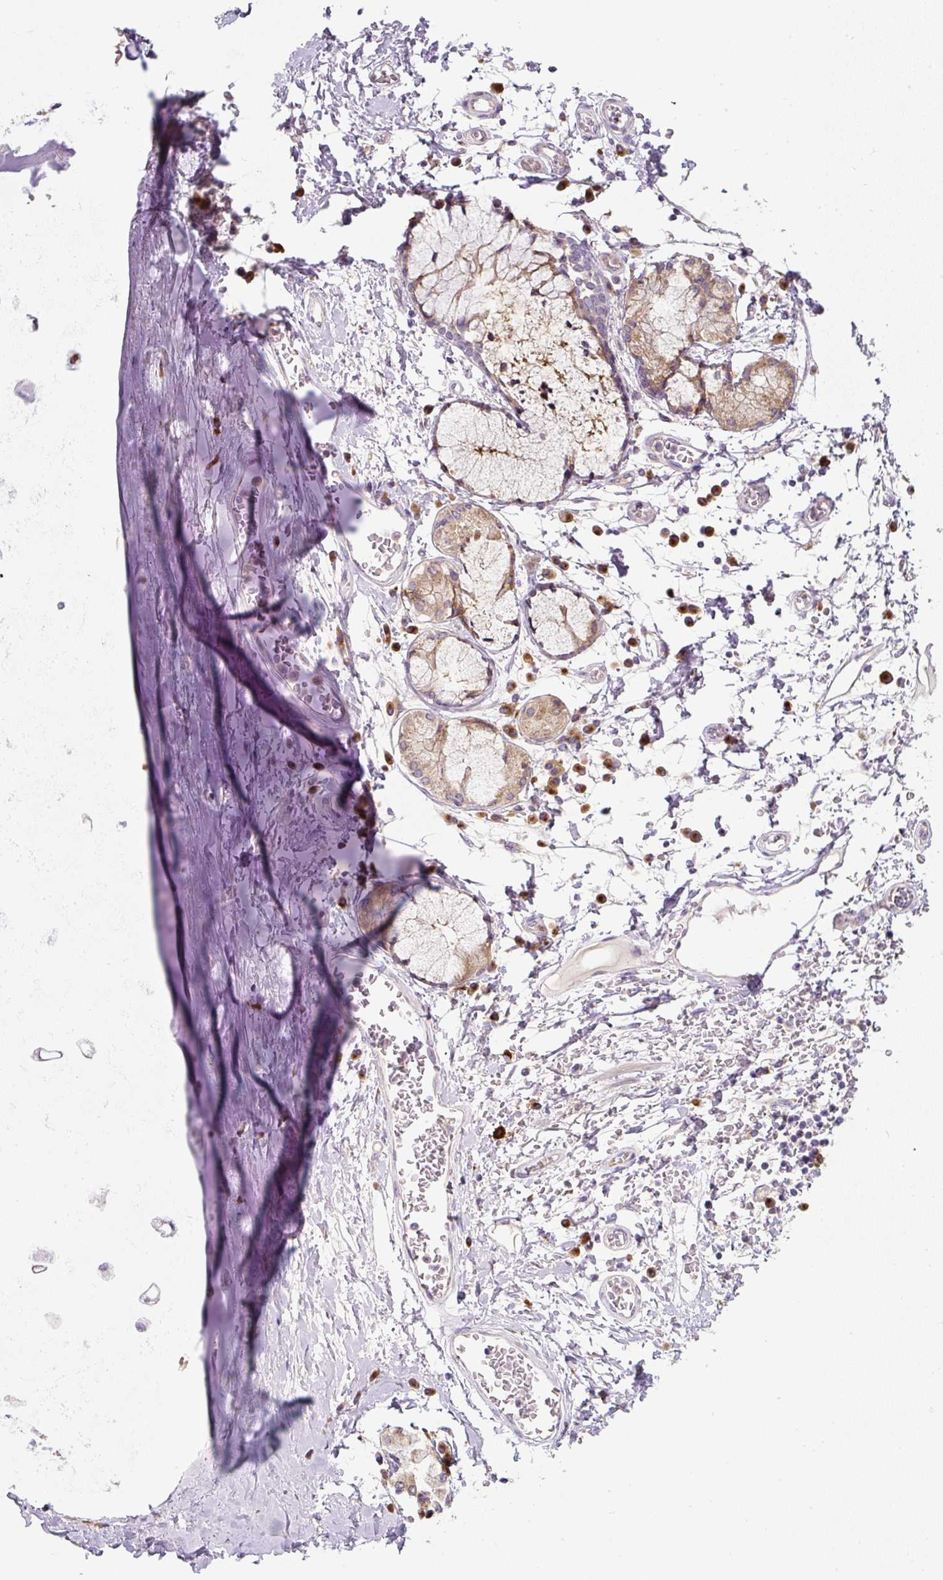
{"staining": {"intensity": "negative", "quantity": "none", "location": "none"}, "tissue": "adipose tissue", "cell_type": "Adipocytes", "image_type": "normal", "snomed": [{"axis": "morphology", "description": "Normal tissue, NOS"}, {"axis": "morphology", "description": "Degeneration, NOS"}, {"axis": "topography", "description": "Cartilage tissue"}, {"axis": "topography", "description": "Lung"}], "caption": "This is an IHC histopathology image of unremarkable adipose tissue. There is no expression in adipocytes.", "gene": "MLX", "patient": {"sex": "female", "age": 61}}